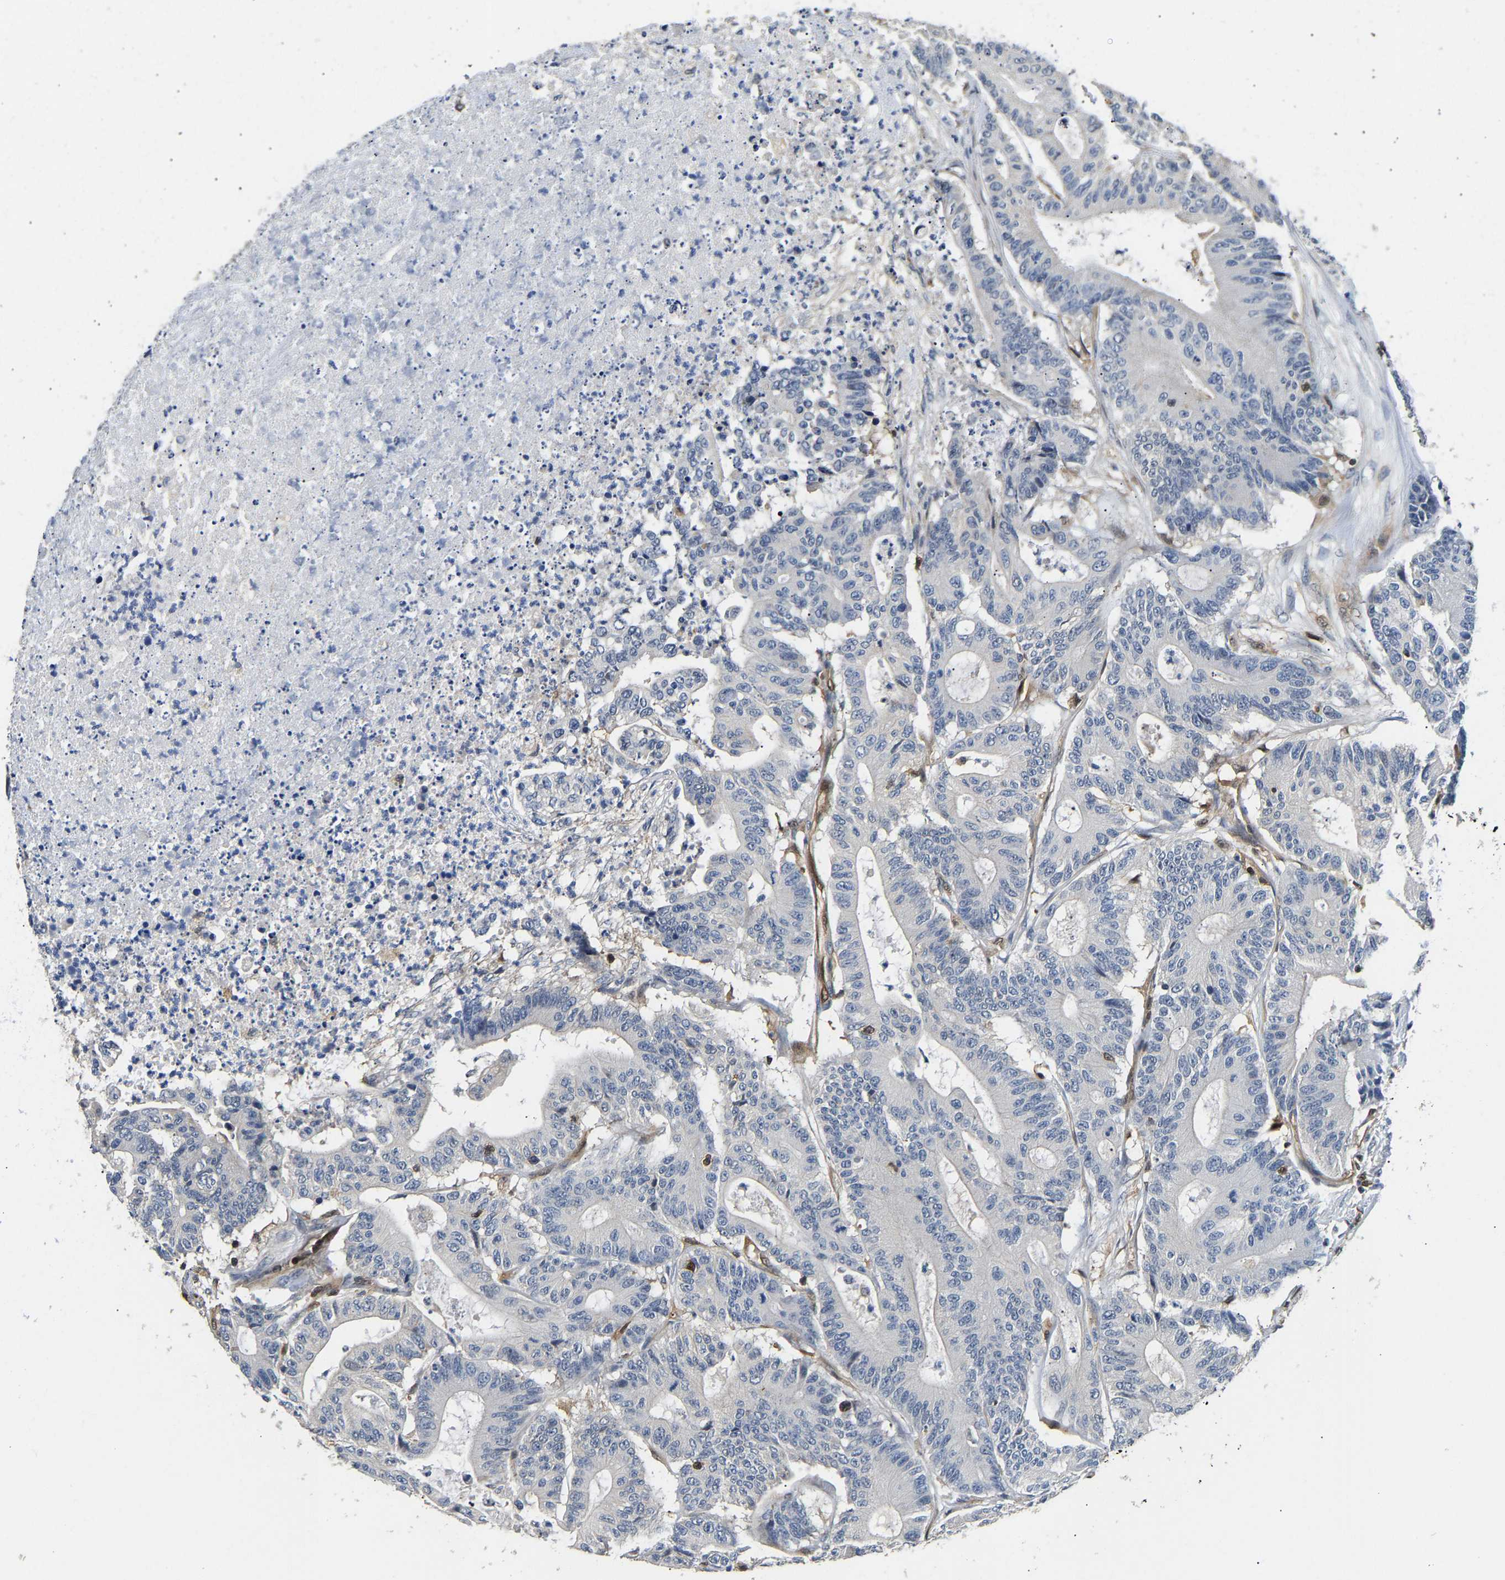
{"staining": {"intensity": "negative", "quantity": "none", "location": "none"}, "tissue": "colorectal cancer", "cell_type": "Tumor cells", "image_type": "cancer", "snomed": [{"axis": "morphology", "description": "Adenocarcinoma, NOS"}, {"axis": "topography", "description": "Colon"}], "caption": "Adenocarcinoma (colorectal) stained for a protein using IHC reveals no expression tumor cells.", "gene": "GIMAP7", "patient": {"sex": "female", "age": 84}}